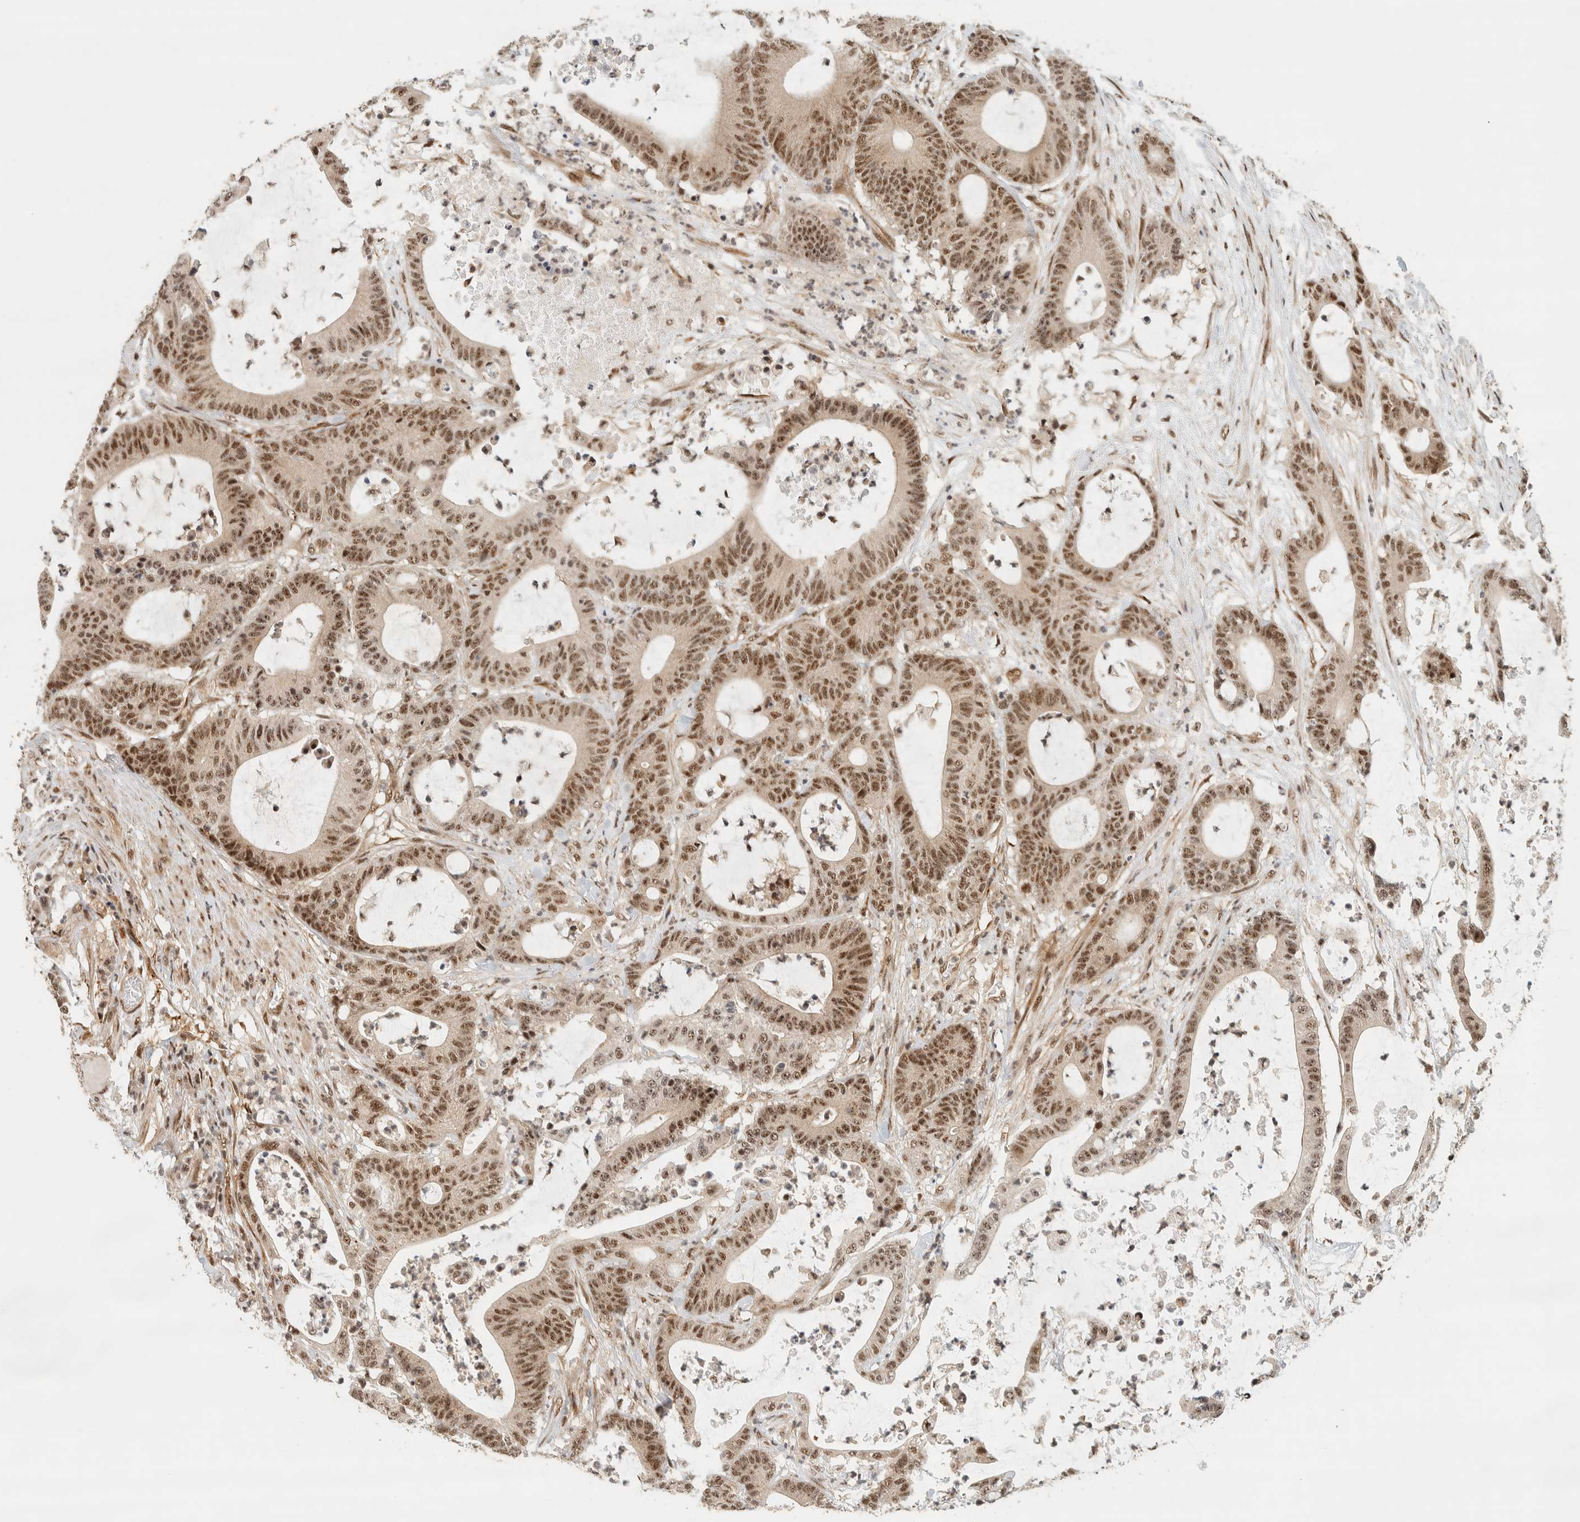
{"staining": {"intensity": "moderate", "quantity": ">75%", "location": "nuclear"}, "tissue": "colorectal cancer", "cell_type": "Tumor cells", "image_type": "cancer", "snomed": [{"axis": "morphology", "description": "Adenocarcinoma, NOS"}, {"axis": "topography", "description": "Colon"}], "caption": "This image shows immunohistochemistry (IHC) staining of human colorectal cancer (adenocarcinoma), with medium moderate nuclear expression in about >75% of tumor cells.", "gene": "SIK1", "patient": {"sex": "female", "age": 84}}